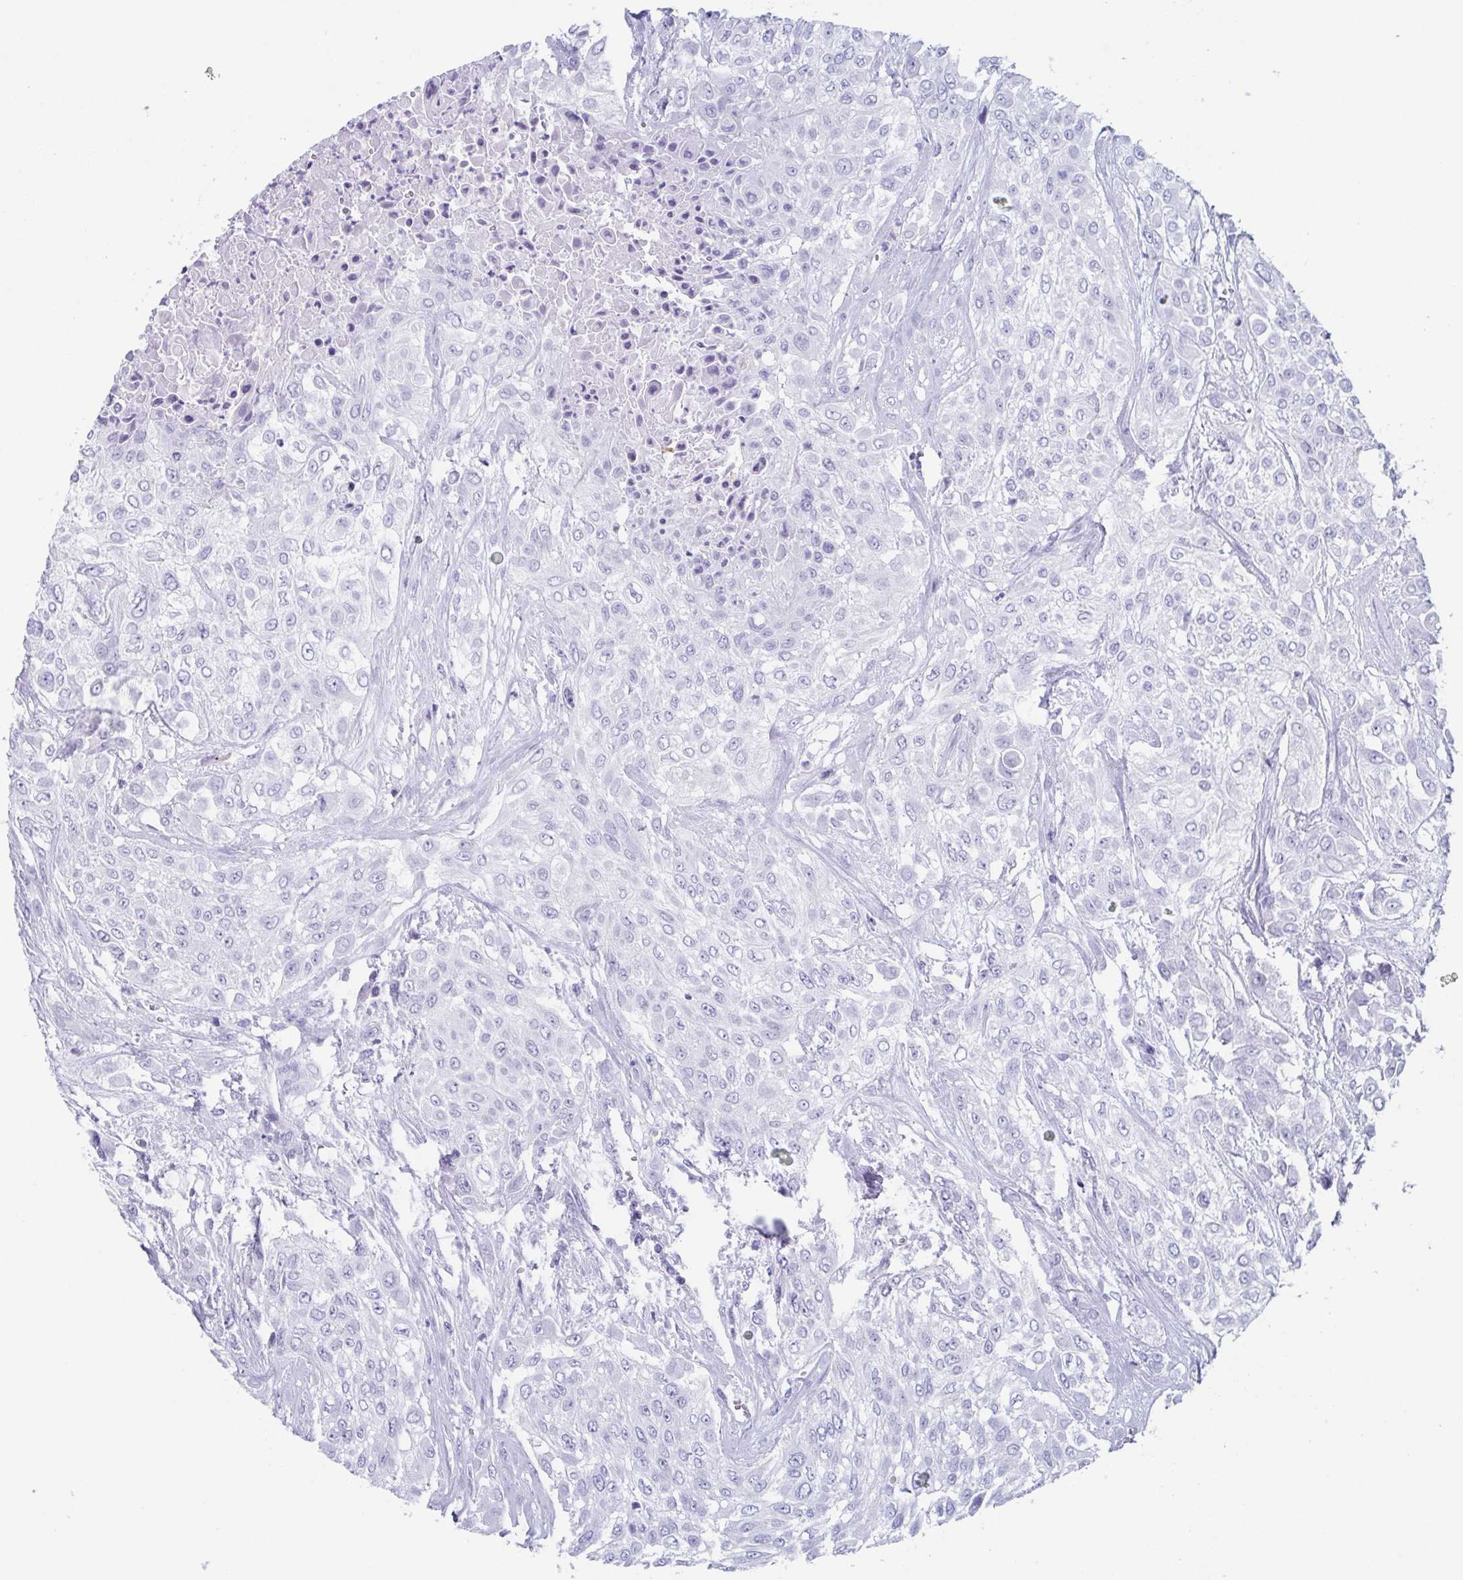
{"staining": {"intensity": "negative", "quantity": "none", "location": "none"}, "tissue": "urothelial cancer", "cell_type": "Tumor cells", "image_type": "cancer", "snomed": [{"axis": "morphology", "description": "Urothelial carcinoma, High grade"}, {"axis": "topography", "description": "Urinary bladder"}], "caption": "This is a histopathology image of immunohistochemistry staining of urothelial cancer, which shows no expression in tumor cells.", "gene": "LYRM2", "patient": {"sex": "male", "age": 57}}